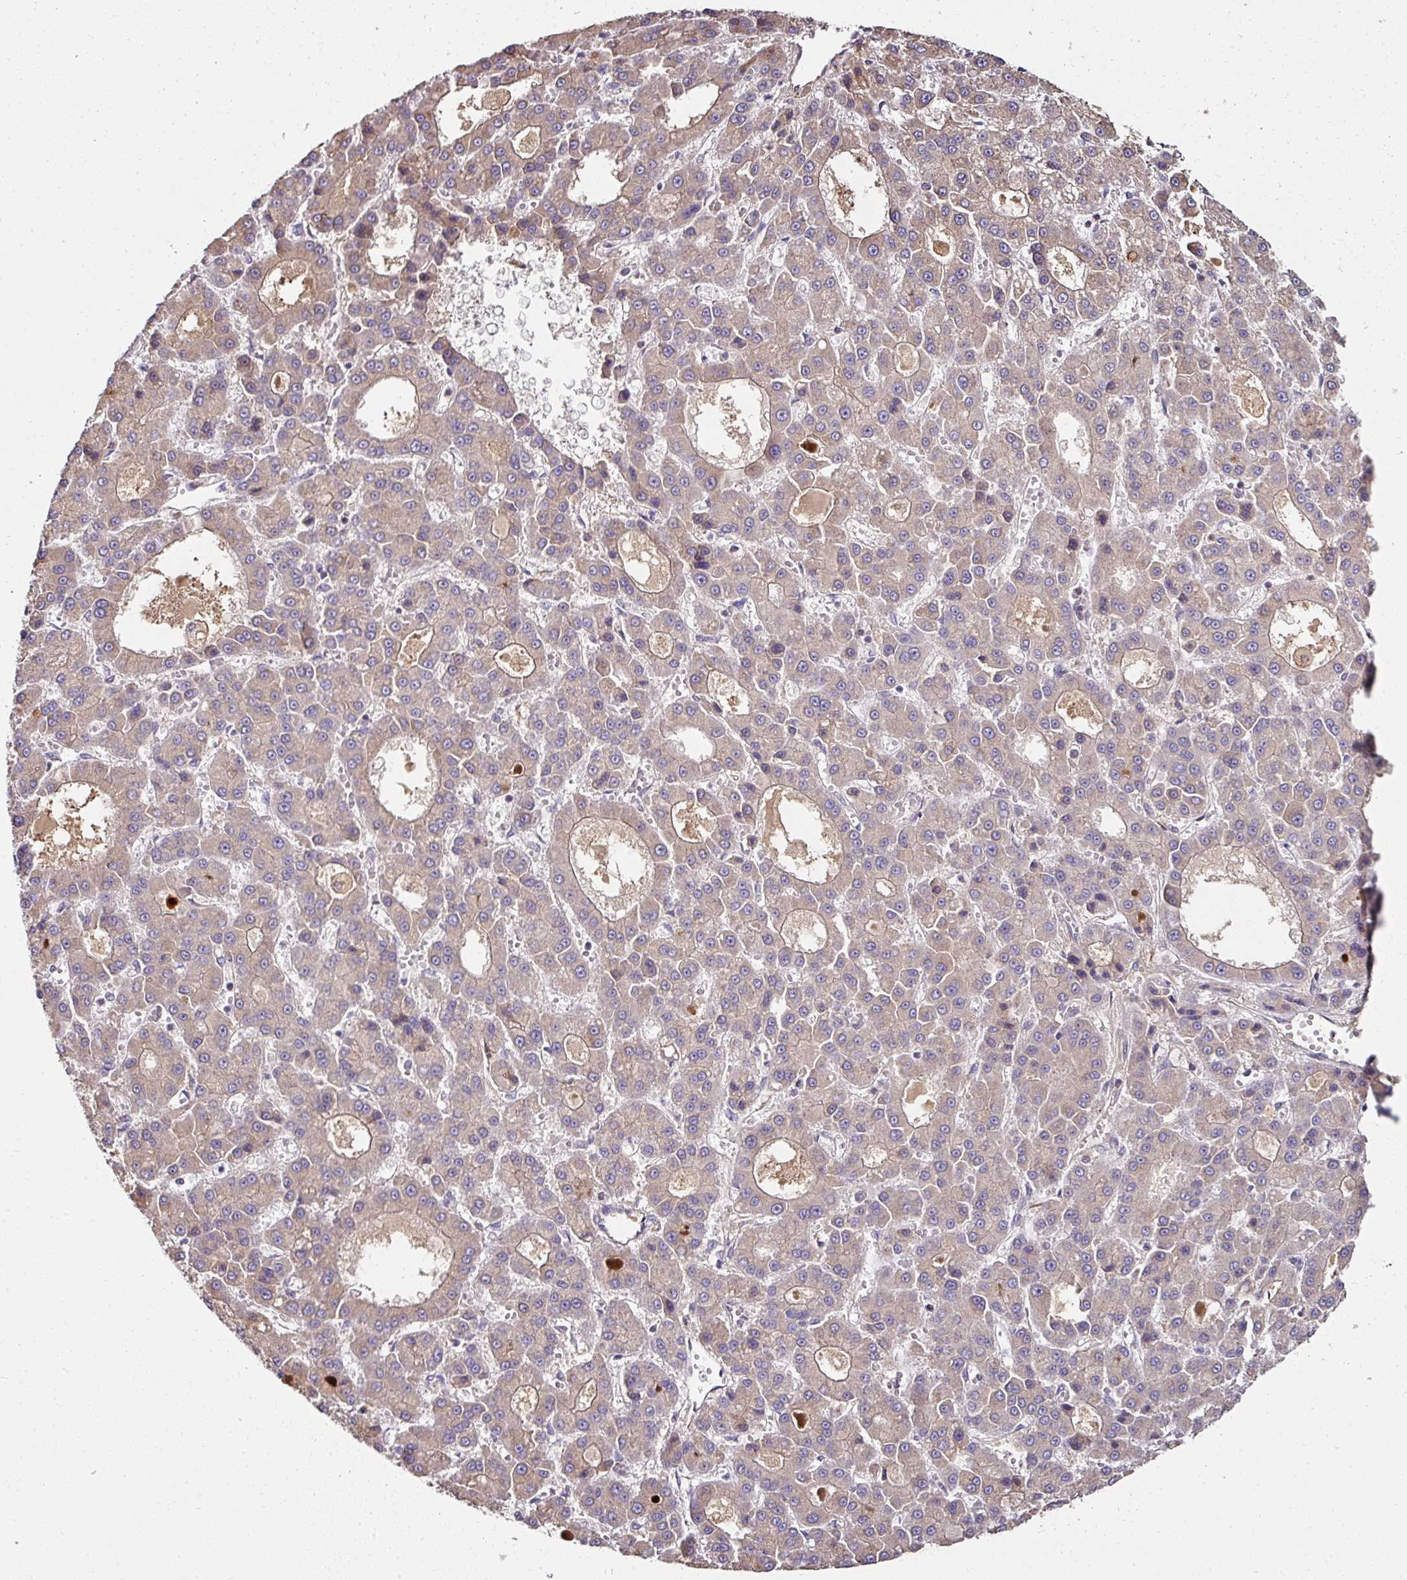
{"staining": {"intensity": "weak", "quantity": ">75%", "location": "cytoplasmic/membranous"}, "tissue": "liver cancer", "cell_type": "Tumor cells", "image_type": "cancer", "snomed": [{"axis": "morphology", "description": "Carcinoma, Hepatocellular, NOS"}, {"axis": "topography", "description": "Liver"}], "caption": "A brown stain shows weak cytoplasmic/membranous expression of a protein in human hepatocellular carcinoma (liver) tumor cells.", "gene": "CTDSP2", "patient": {"sex": "male", "age": 70}}